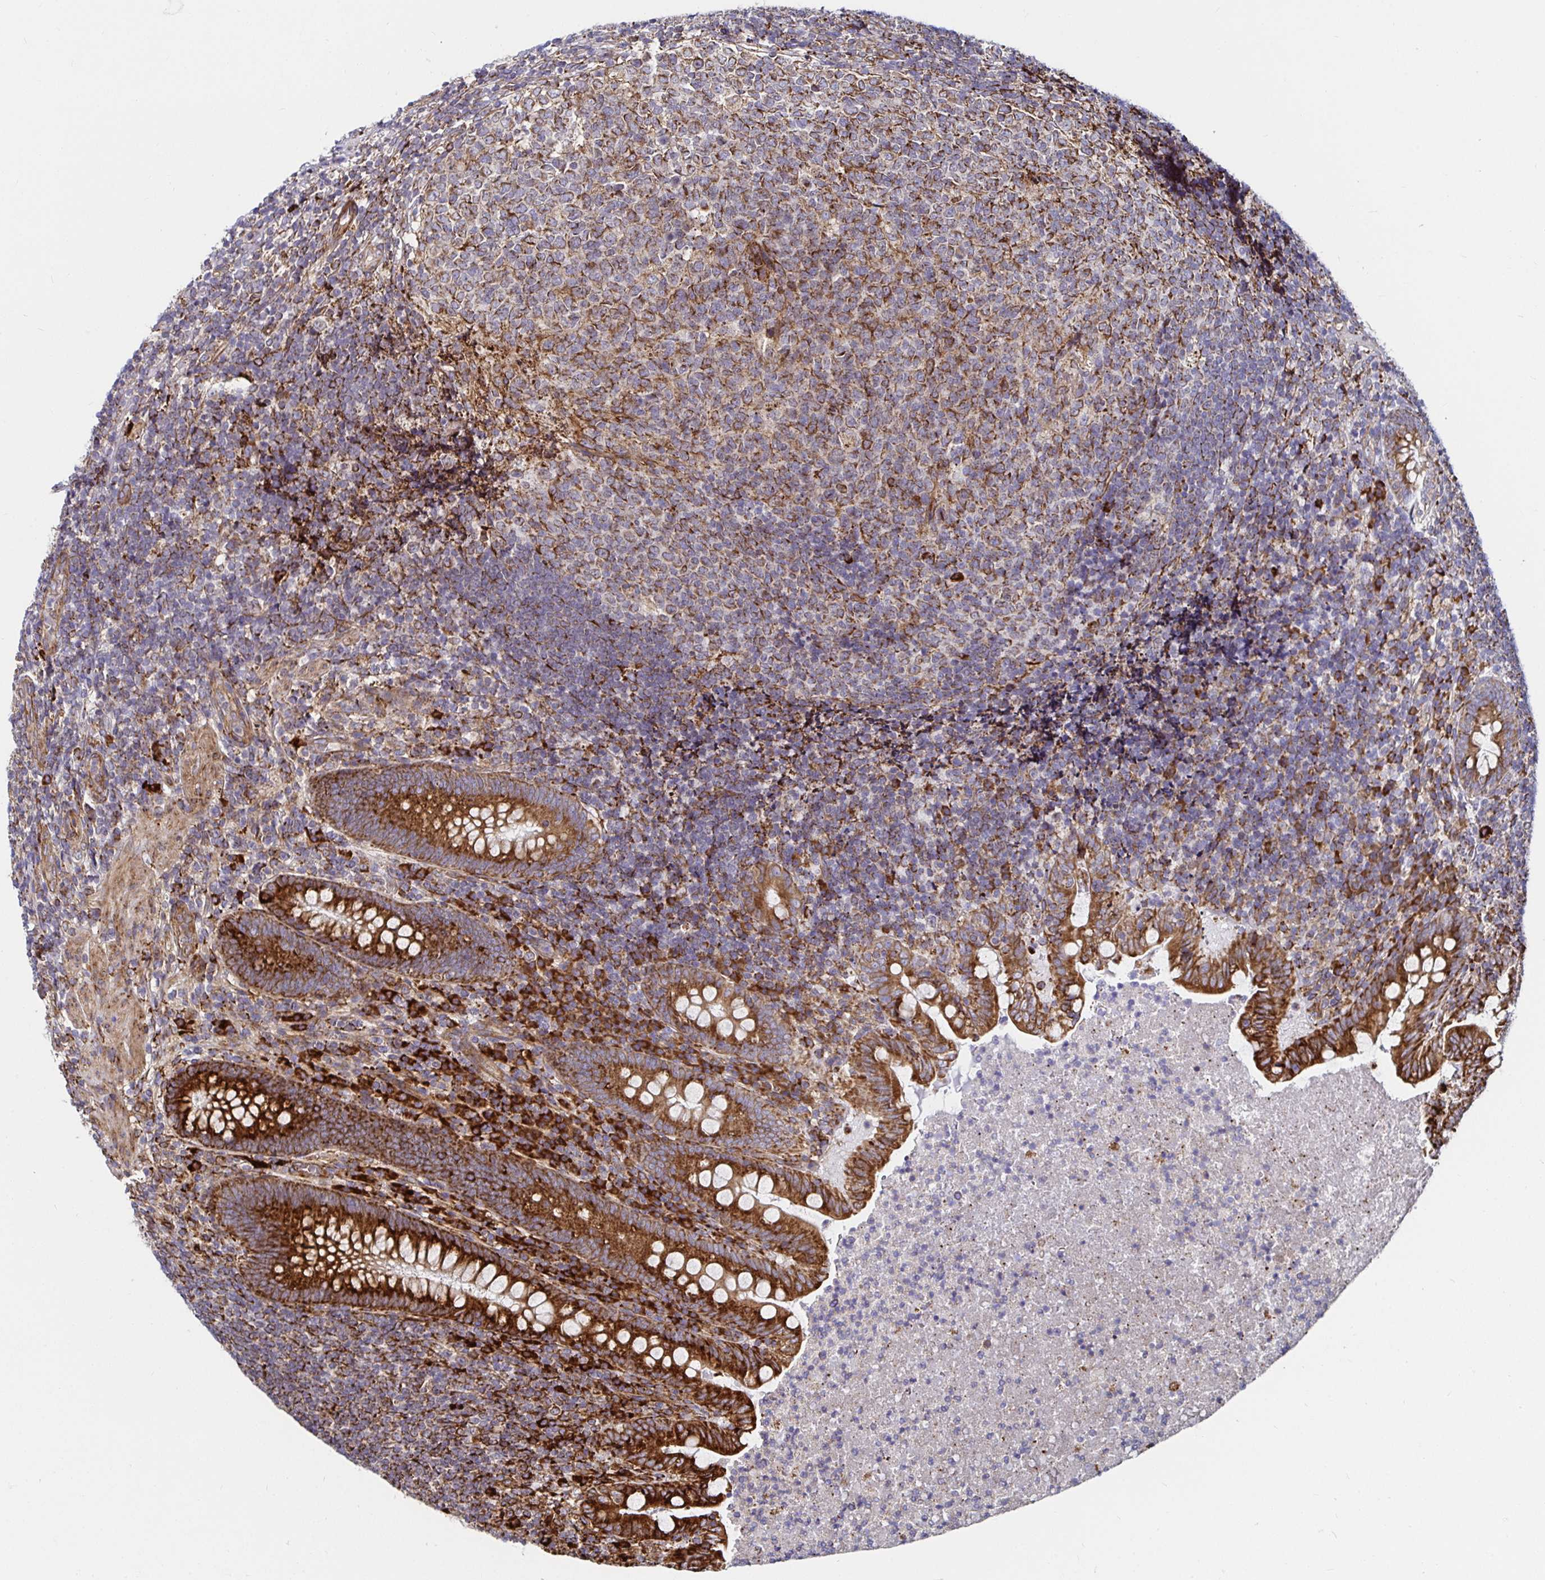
{"staining": {"intensity": "strong", "quantity": ">75%", "location": "cytoplasmic/membranous"}, "tissue": "appendix", "cell_type": "Glandular cells", "image_type": "normal", "snomed": [{"axis": "morphology", "description": "Normal tissue, NOS"}, {"axis": "topography", "description": "Appendix"}], "caption": "DAB immunohistochemical staining of benign human appendix shows strong cytoplasmic/membranous protein staining in about >75% of glandular cells.", "gene": "SMYD3", "patient": {"sex": "male", "age": 47}}